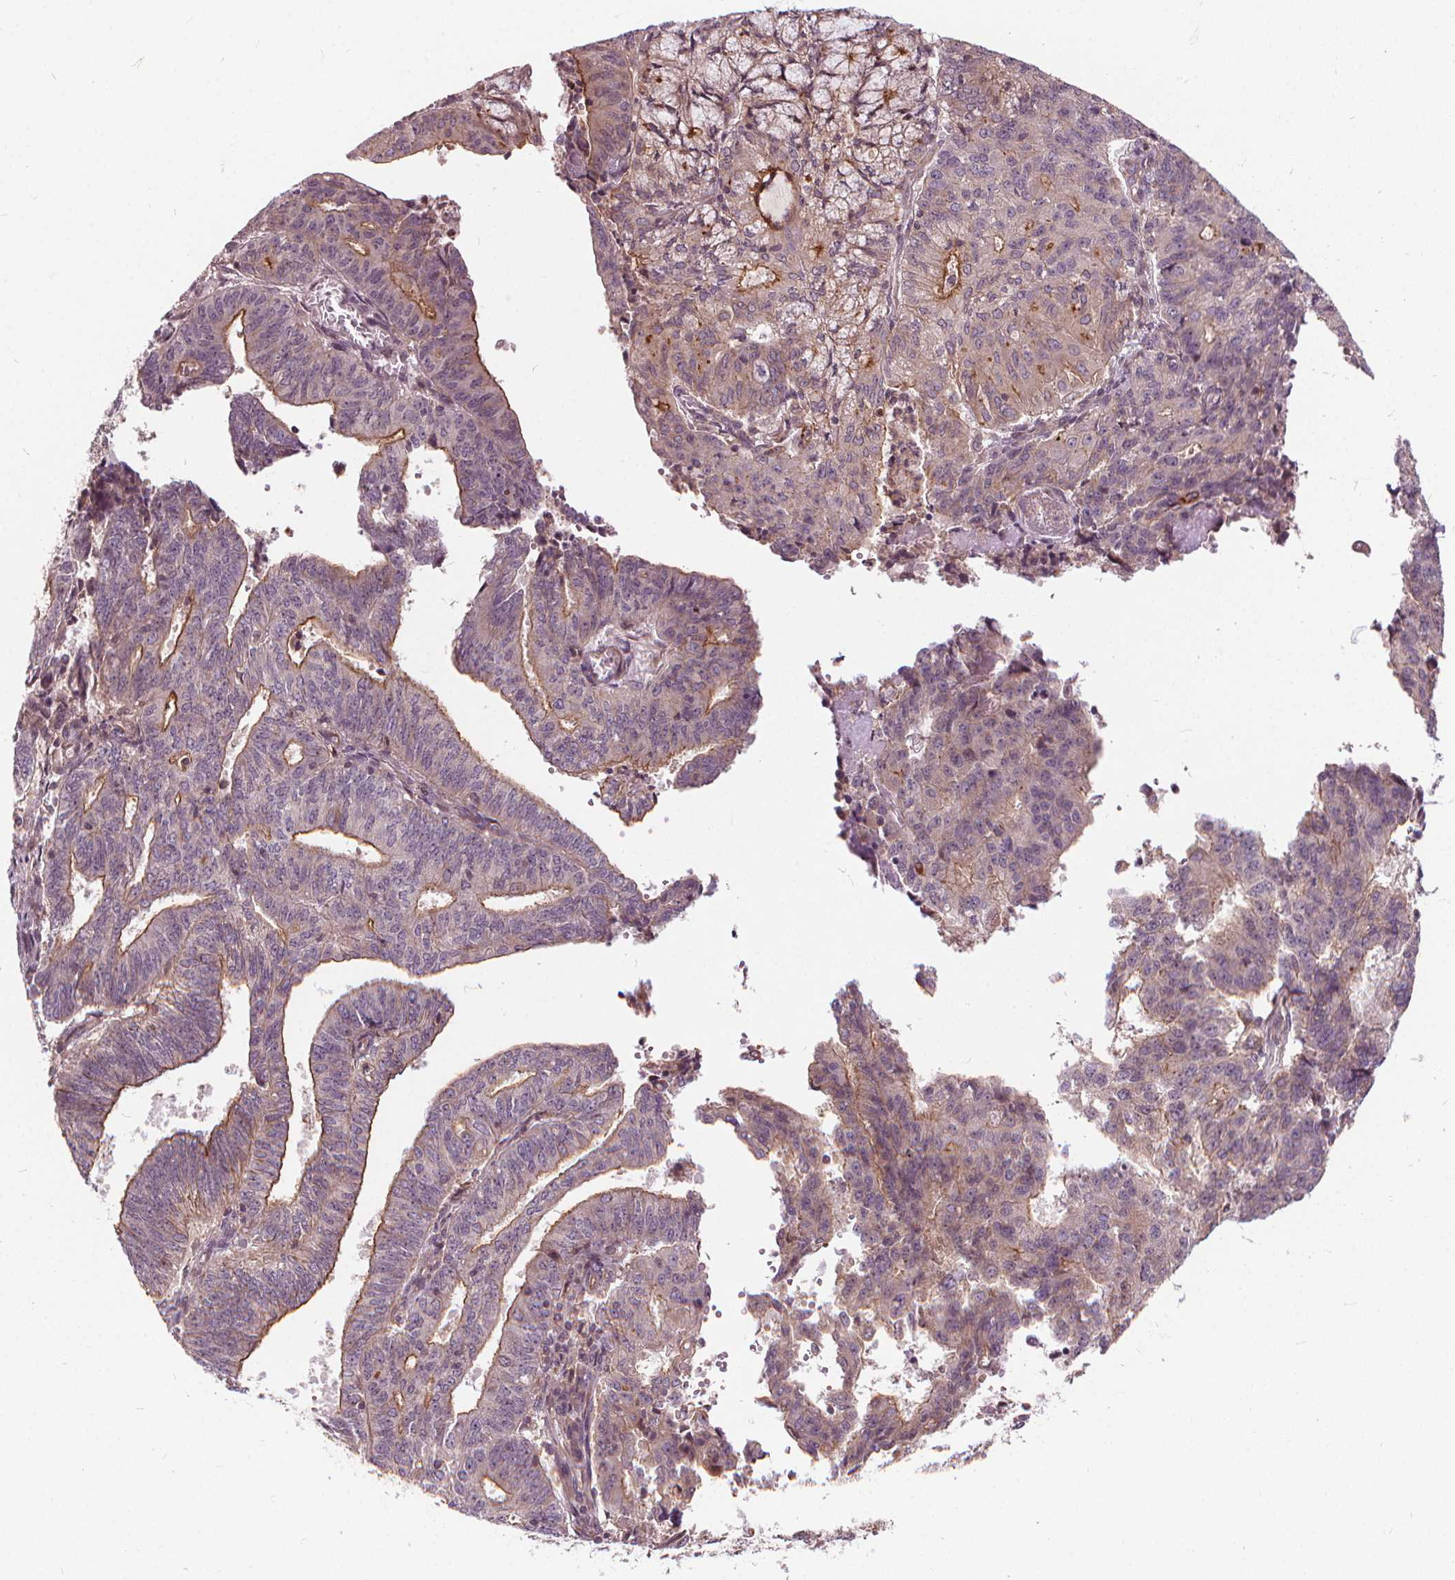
{"staining": {"intensity": "moderate", "quantity": ">75%", "location": "cytoplasmic/membranous"}, "tissue": "endometrial cancer", "cell_type": "Tumor cells", "image_type": "cancer", "snomed": [{"axis": "morphology", "description": "Adenocarcinoma, NOS"}, {"axis": "topography", "description": "Endometrium"}], "caption": "The micrograph displays staining of adenocarcinoma (endometrial), revealing moderate cytoplasmic/membranous protein staining (brown color) within tumor cells. (DAB IHC, brown staining for protein, blue staining for nuclei).", "gene": "INPP5E", "patient": {"sex": "female", "age": 82}}